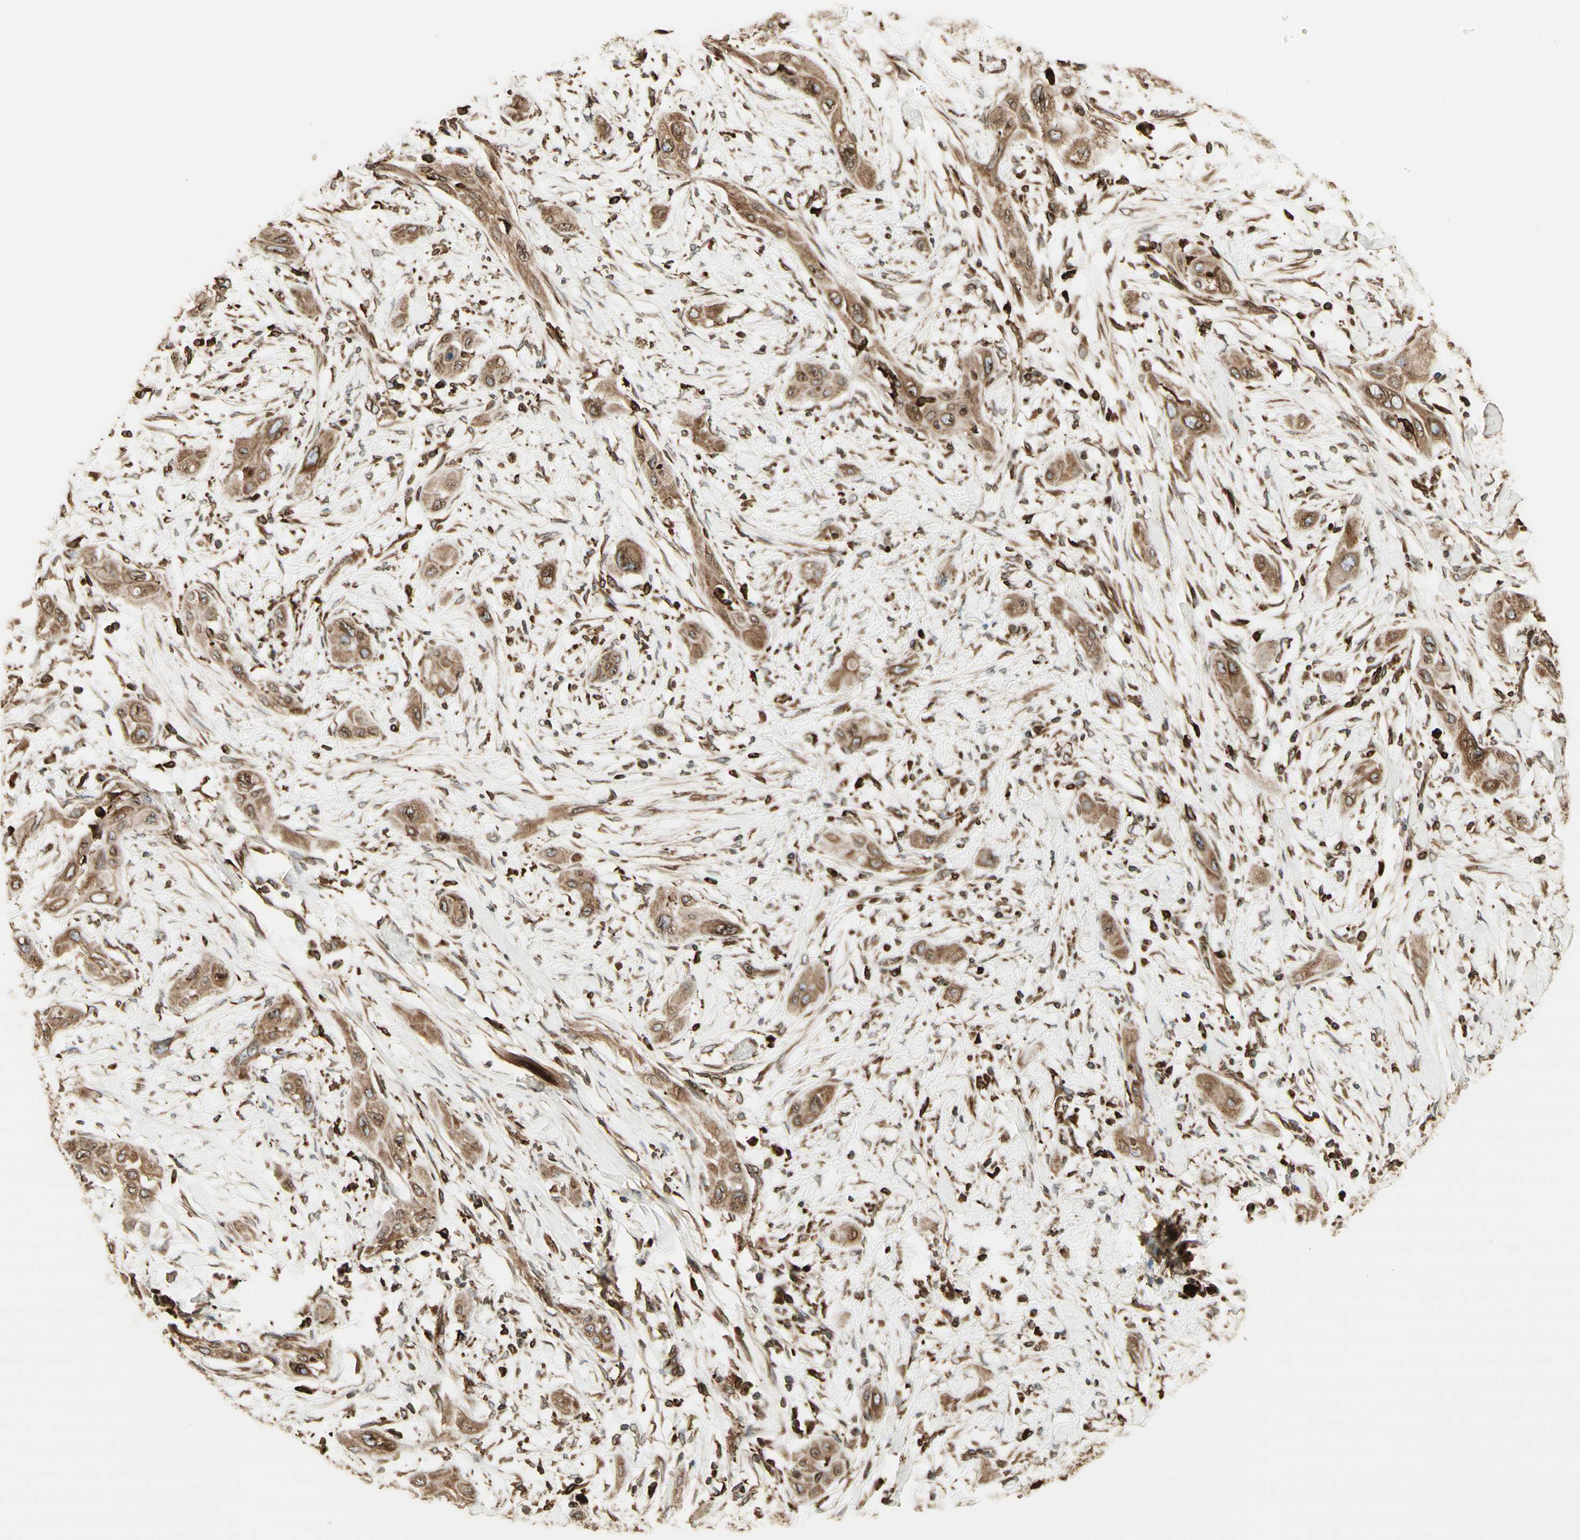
{"staining": {"intensity": "weak", "quantity": ">75%", "location": "cytoplasmic/membranous"}, "tissue": "lung cancer", "cell_type": "Tumor cells", "image_type": "cancer", "snomed": [{"axis": "morphology", "description": "Squamous cell carcinoma, NOS"}, {"axis": "topography", "description": "Lung"}], "caption": "Immunohistochemical staining of lung cancer (squamous cell carcinoma) exhibits weak cytoplasmic/membranous protein expression in approximately >75% of tumor cells.", "gene": "CANX", "patient": {"sex": "female", "age": 47}}